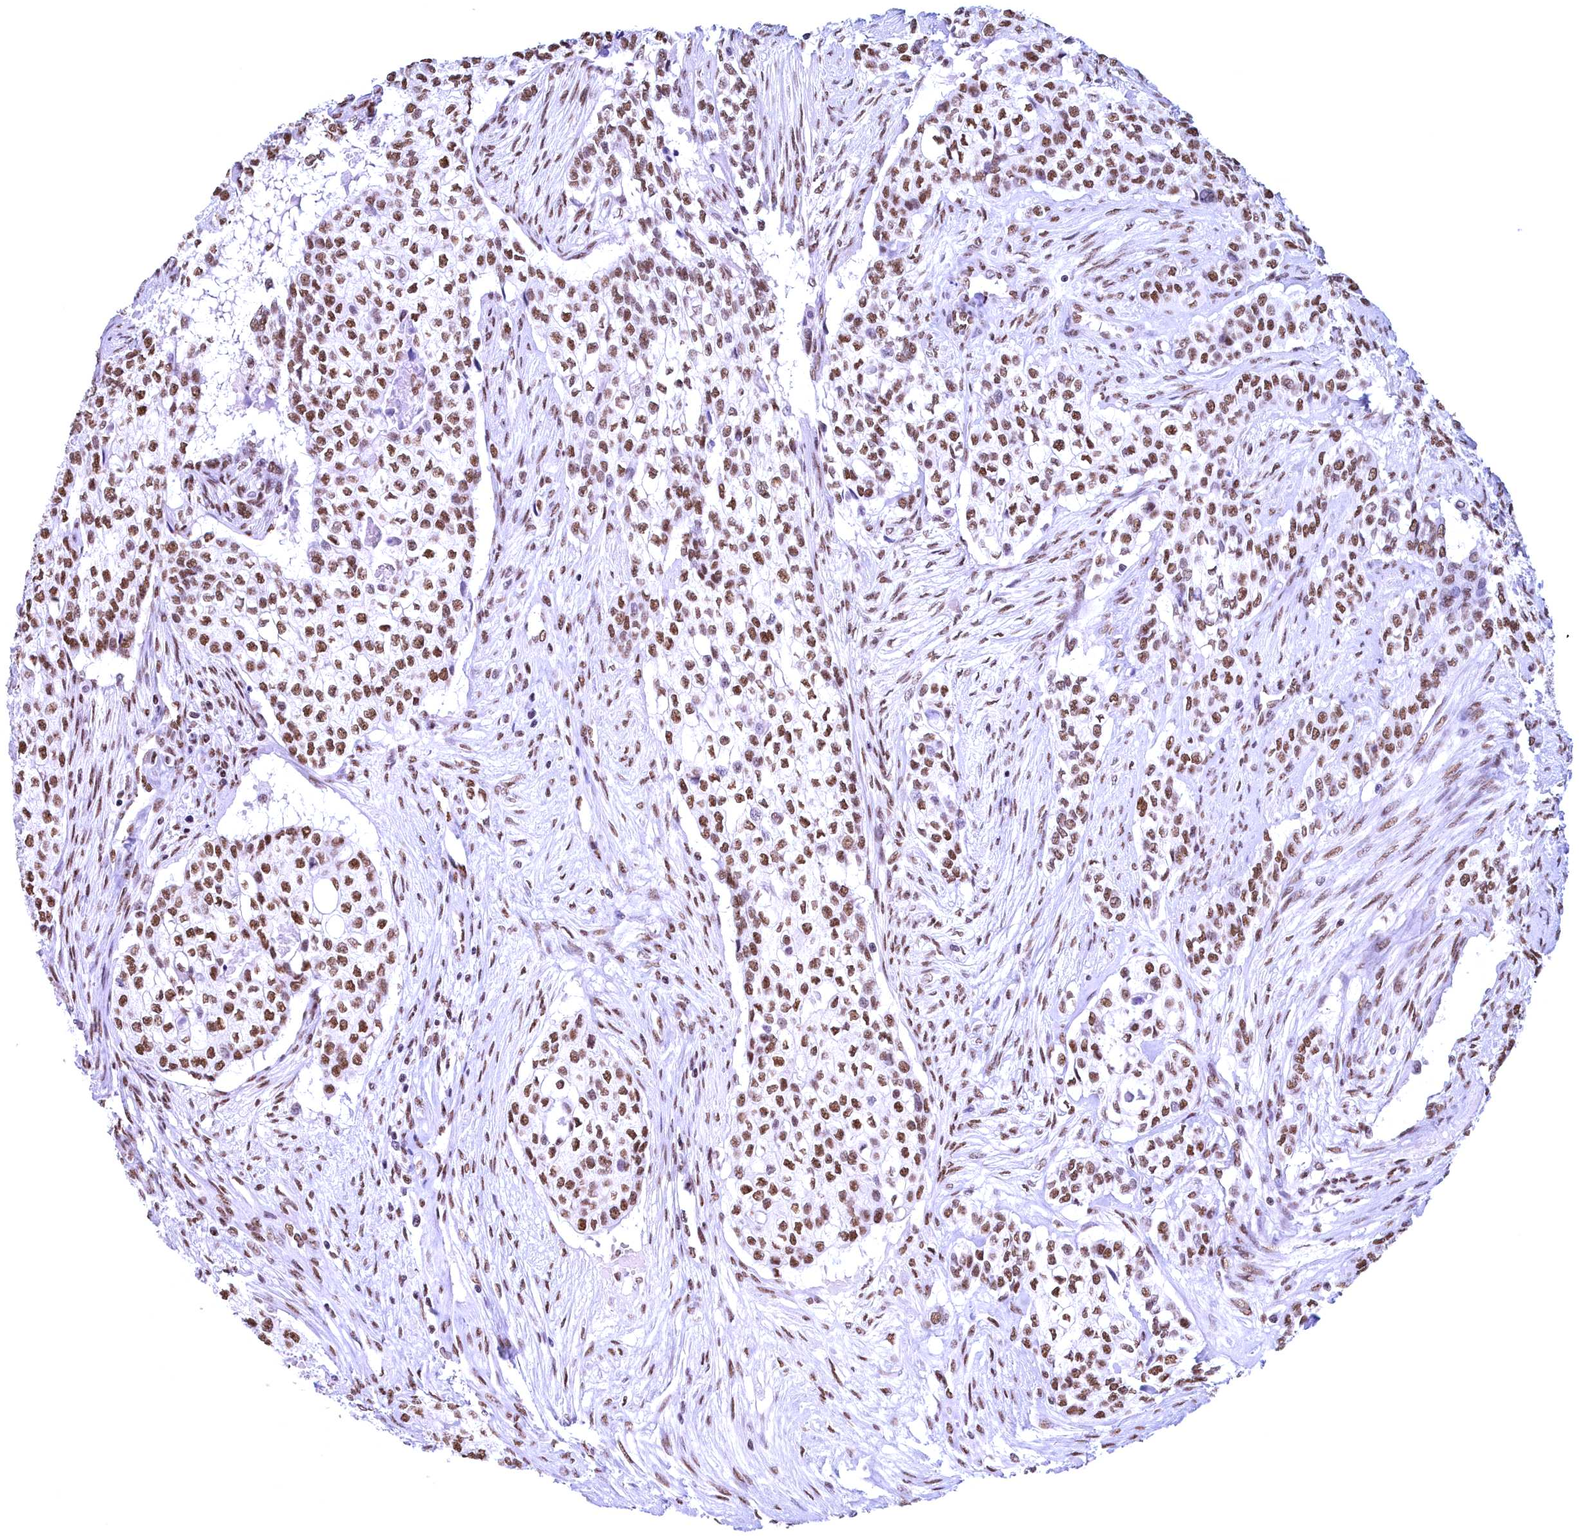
{"staining": {"intensity": "moderate", "quantity": ">75%", "location": "nuclear"}, "tissue": "head and neck cancer", "cell_type": "Tumor cells", "image_type": "cancer", "snomed": [{"axis": "morphology", "description": "Adenocarcinoma, NOS"}, {"axis": "topography", "description": "Head-Neck"}], "caption": "Head and neck adenocarcinoma stained with a brown dye reveals moderate nuclear positive staining in approximately >75% of tumor cells.", "gene": "CDC26", "patient": {"sex": "male", "age": 81}}